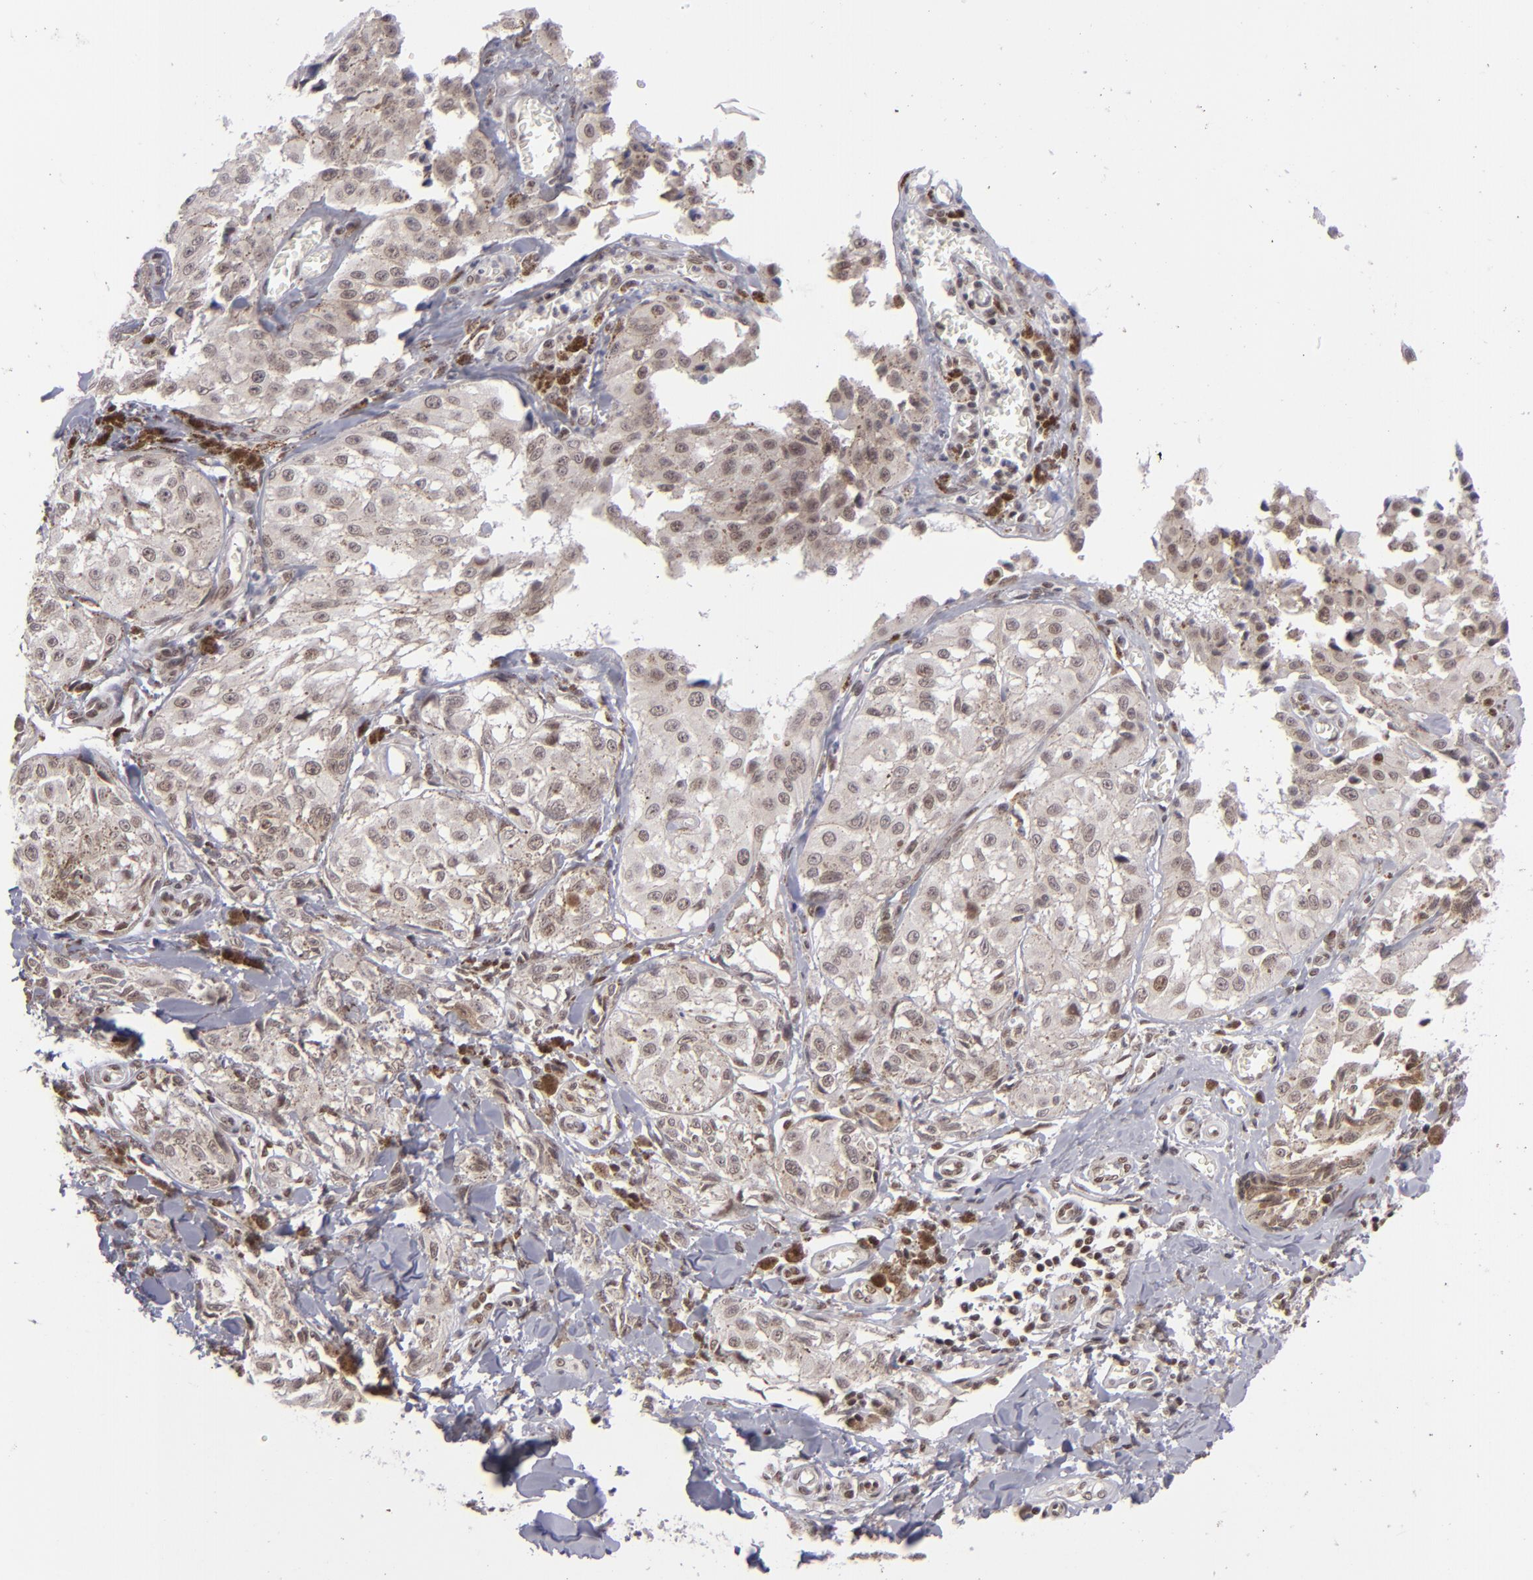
{"staining": {"intensity": "moderate", "quantity": "25%-75%", "location": "cytoplasmic/membranous,nuclear"}, "tissue": "melanoma", "cell_type": "Tumor cells", "image_type": "cancer", "snomed": [{"axis": "morphology", "description": "Malignant melanoma, NOS"}, {"axis": "topography", "description": "Skin"}], "caption": "High-magnification brightfield microscopy of malignant melanoma stained with DAB (brown) and counterstained with hematoxylin (blue). tumor cells exhibit moderate cytoplasmic/membranous and nuclear positivity is identified in approximately25%-75% of cells.", "gene": "MLLT3", "patient": {"sex": "female", "age": 82}}